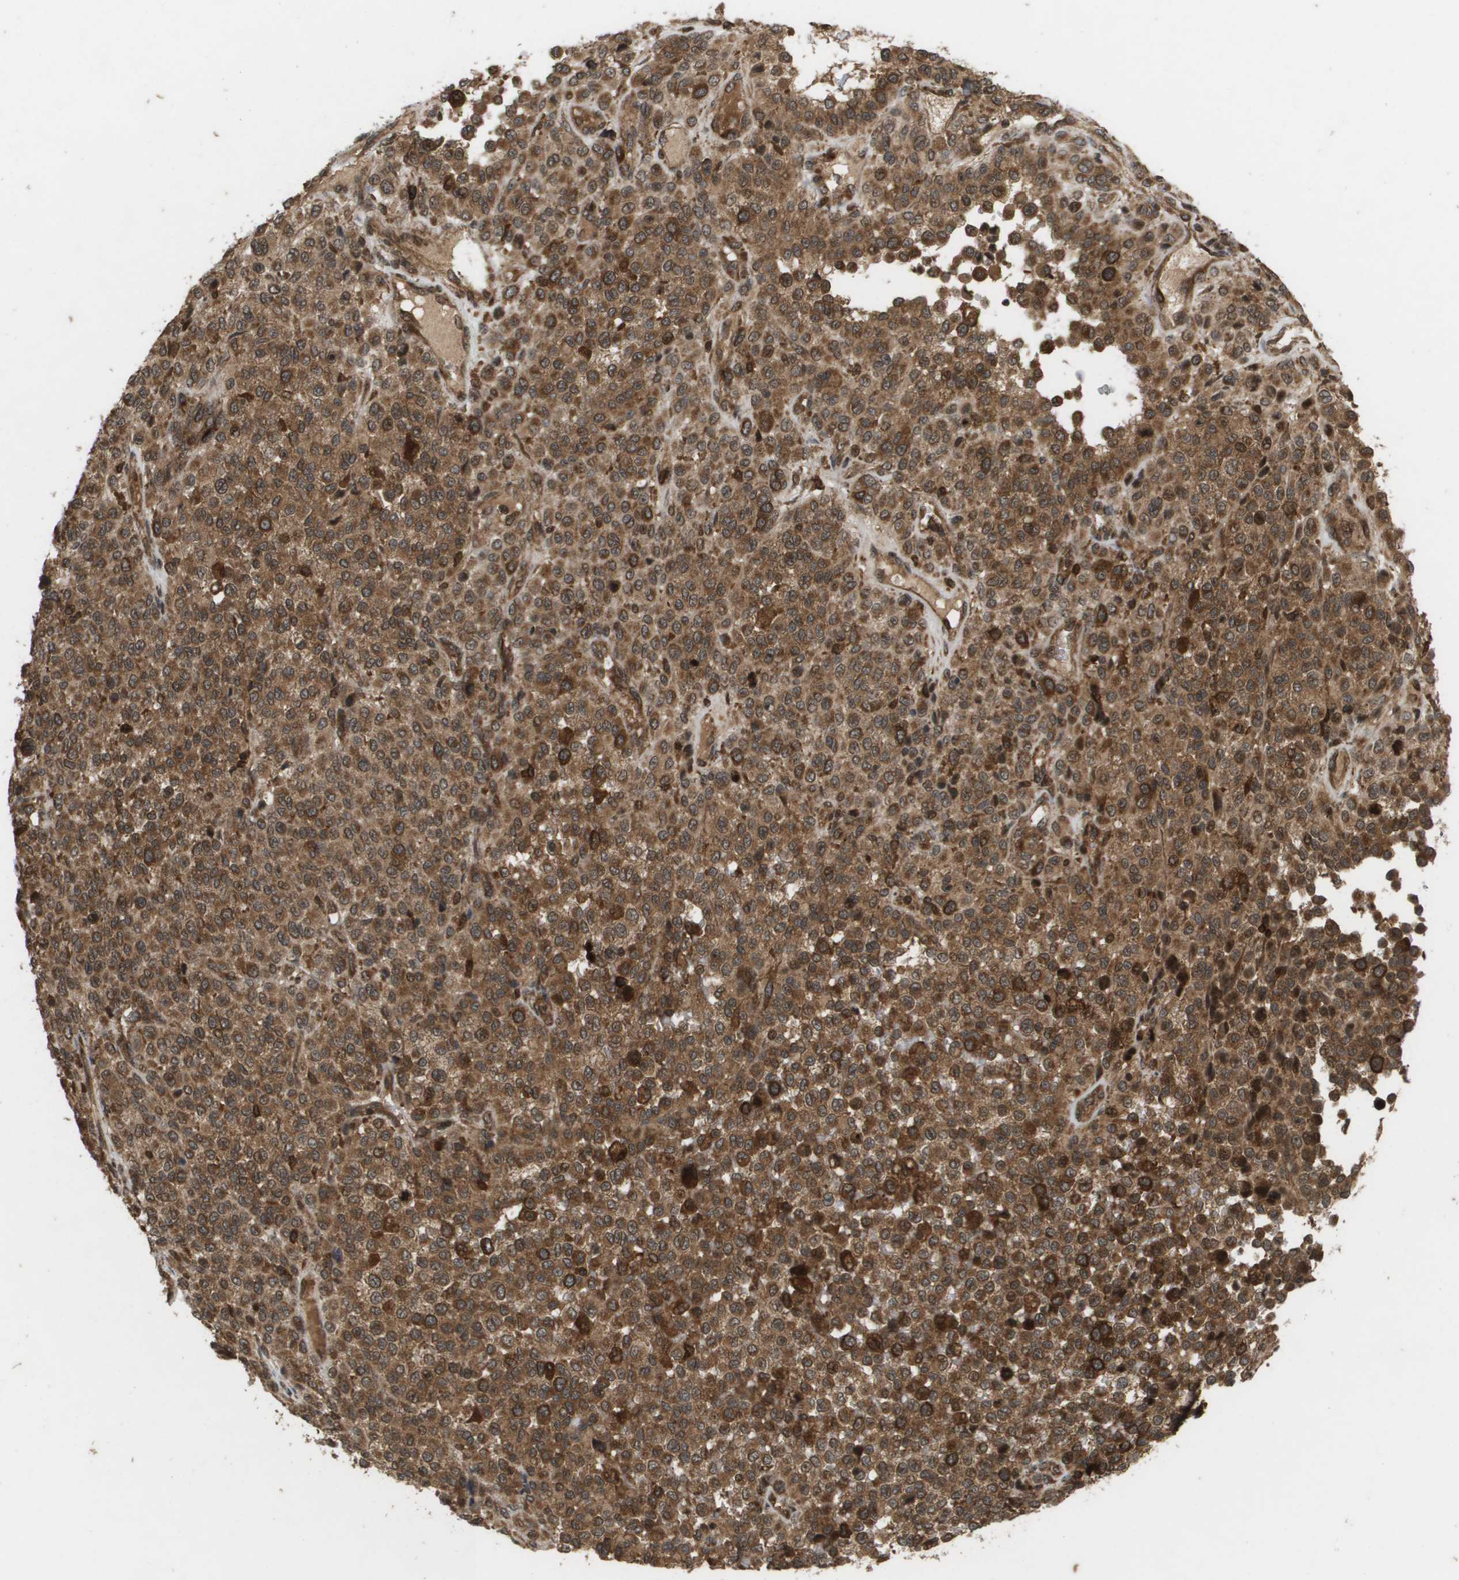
{"staining": {"intensity": "strong", "quantity": ">75%", "location": "cytoplasmic/membranous,nuclear"}, "tissue": "melanoma", "cell_type": "Tumor cells", "image_type": "cancer", "snomed": [{"axis": "morphology", "description": "Malignant melanoma, Metastatic site"}, {"axis": "topography", "description": "Pancreas"}], "caption": "Melanoma stained with a protein marker displays strong staining in tumor cells.", "gene": "KIF11", "patient": {"sex": "female", "age": 30}}